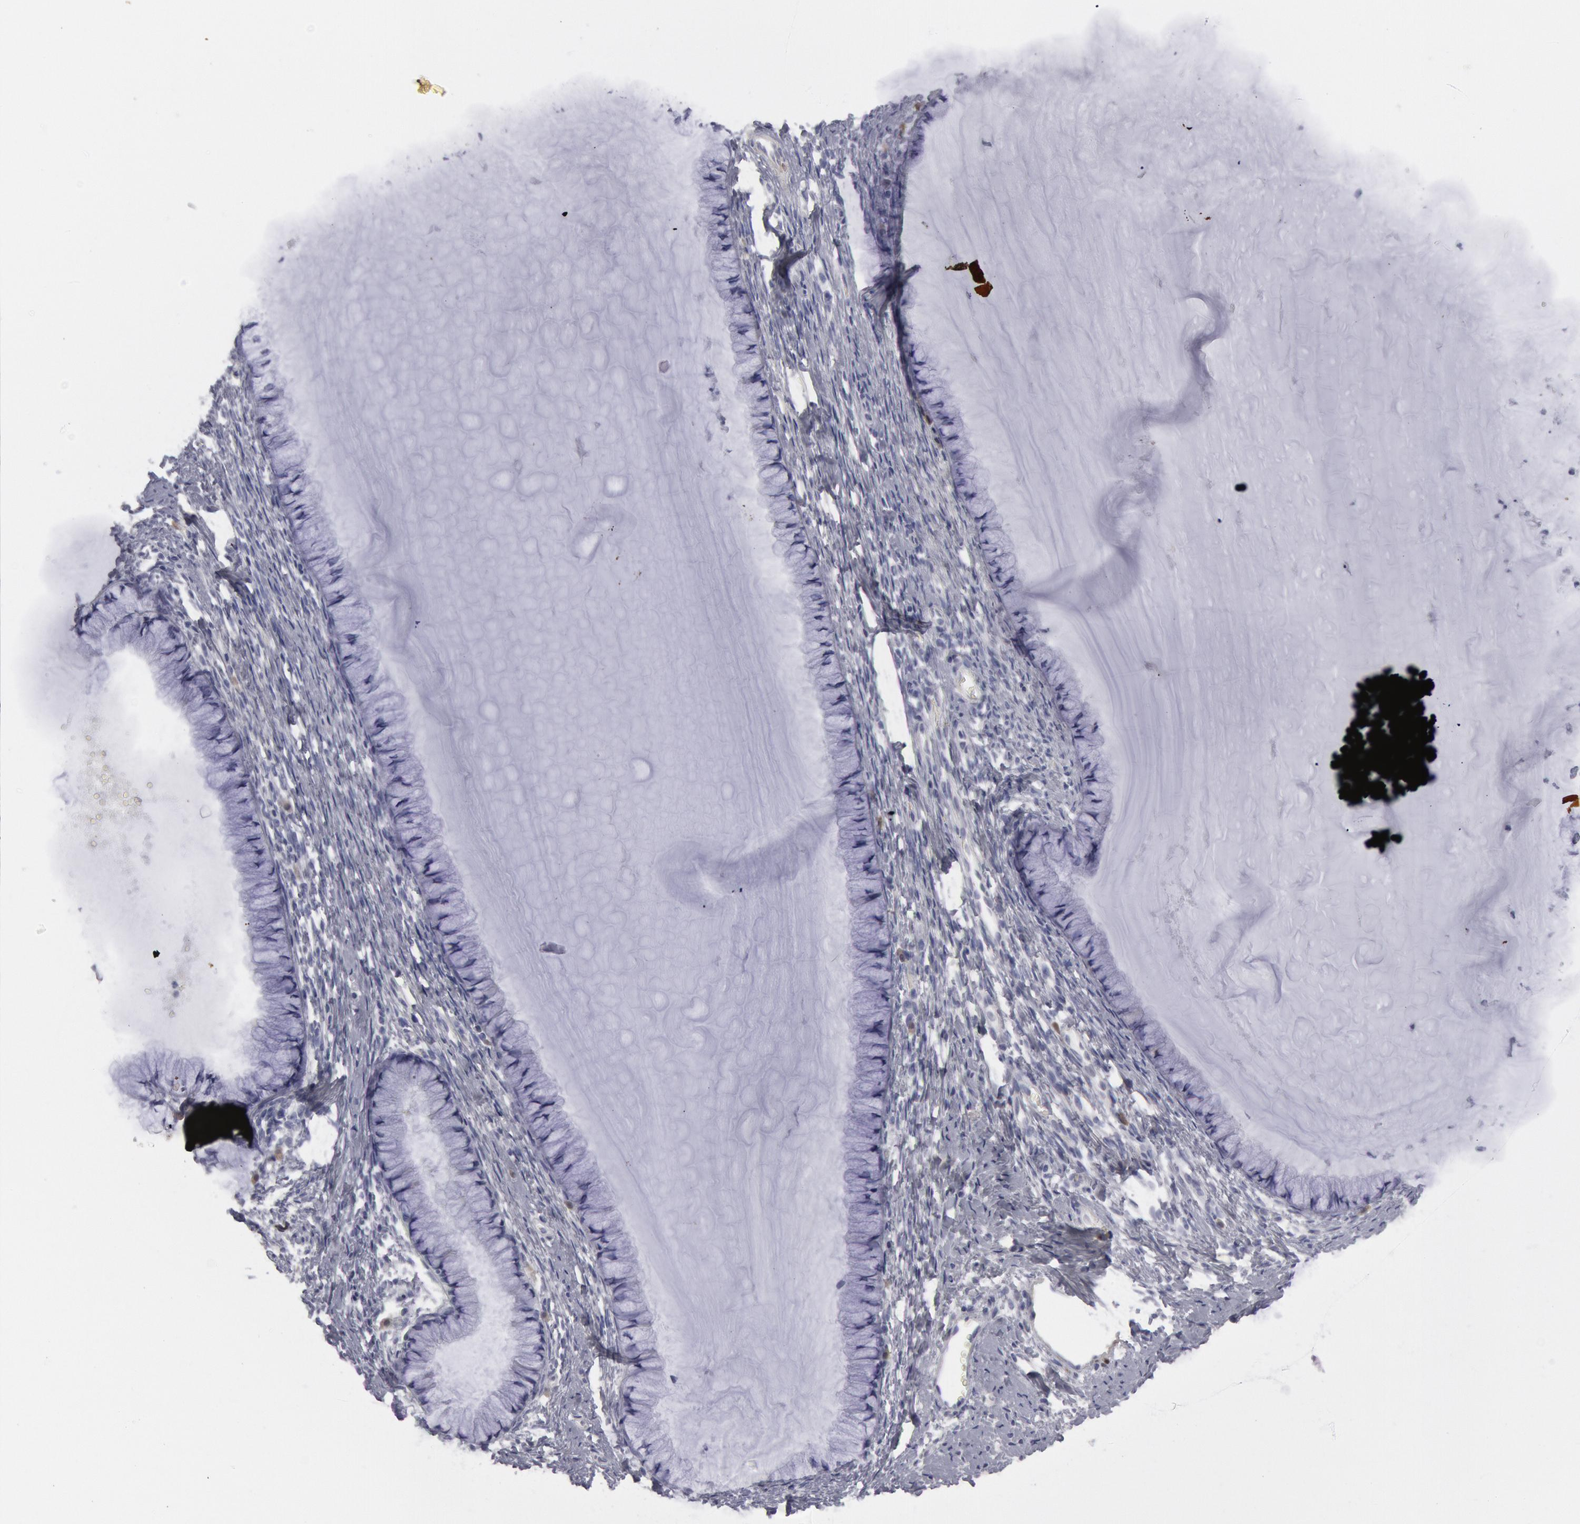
{"staining": {"intensity": "negative", "quantity": "none", "location": "none"}, "tissue": "cervix", "cell_type": "Glandular cells", "image_type": "normal", "snomed": [{"axis": "morphology", "description": "Normal tissue, NOS"}, {"axis": "topography", "description": "Cervix"}], "caption": "Immunohistochemical staining of benign cervix displays no significant expression in glandular cells.", "gene": "FHL1", "patient": {"sex": "female", "age": 82}}